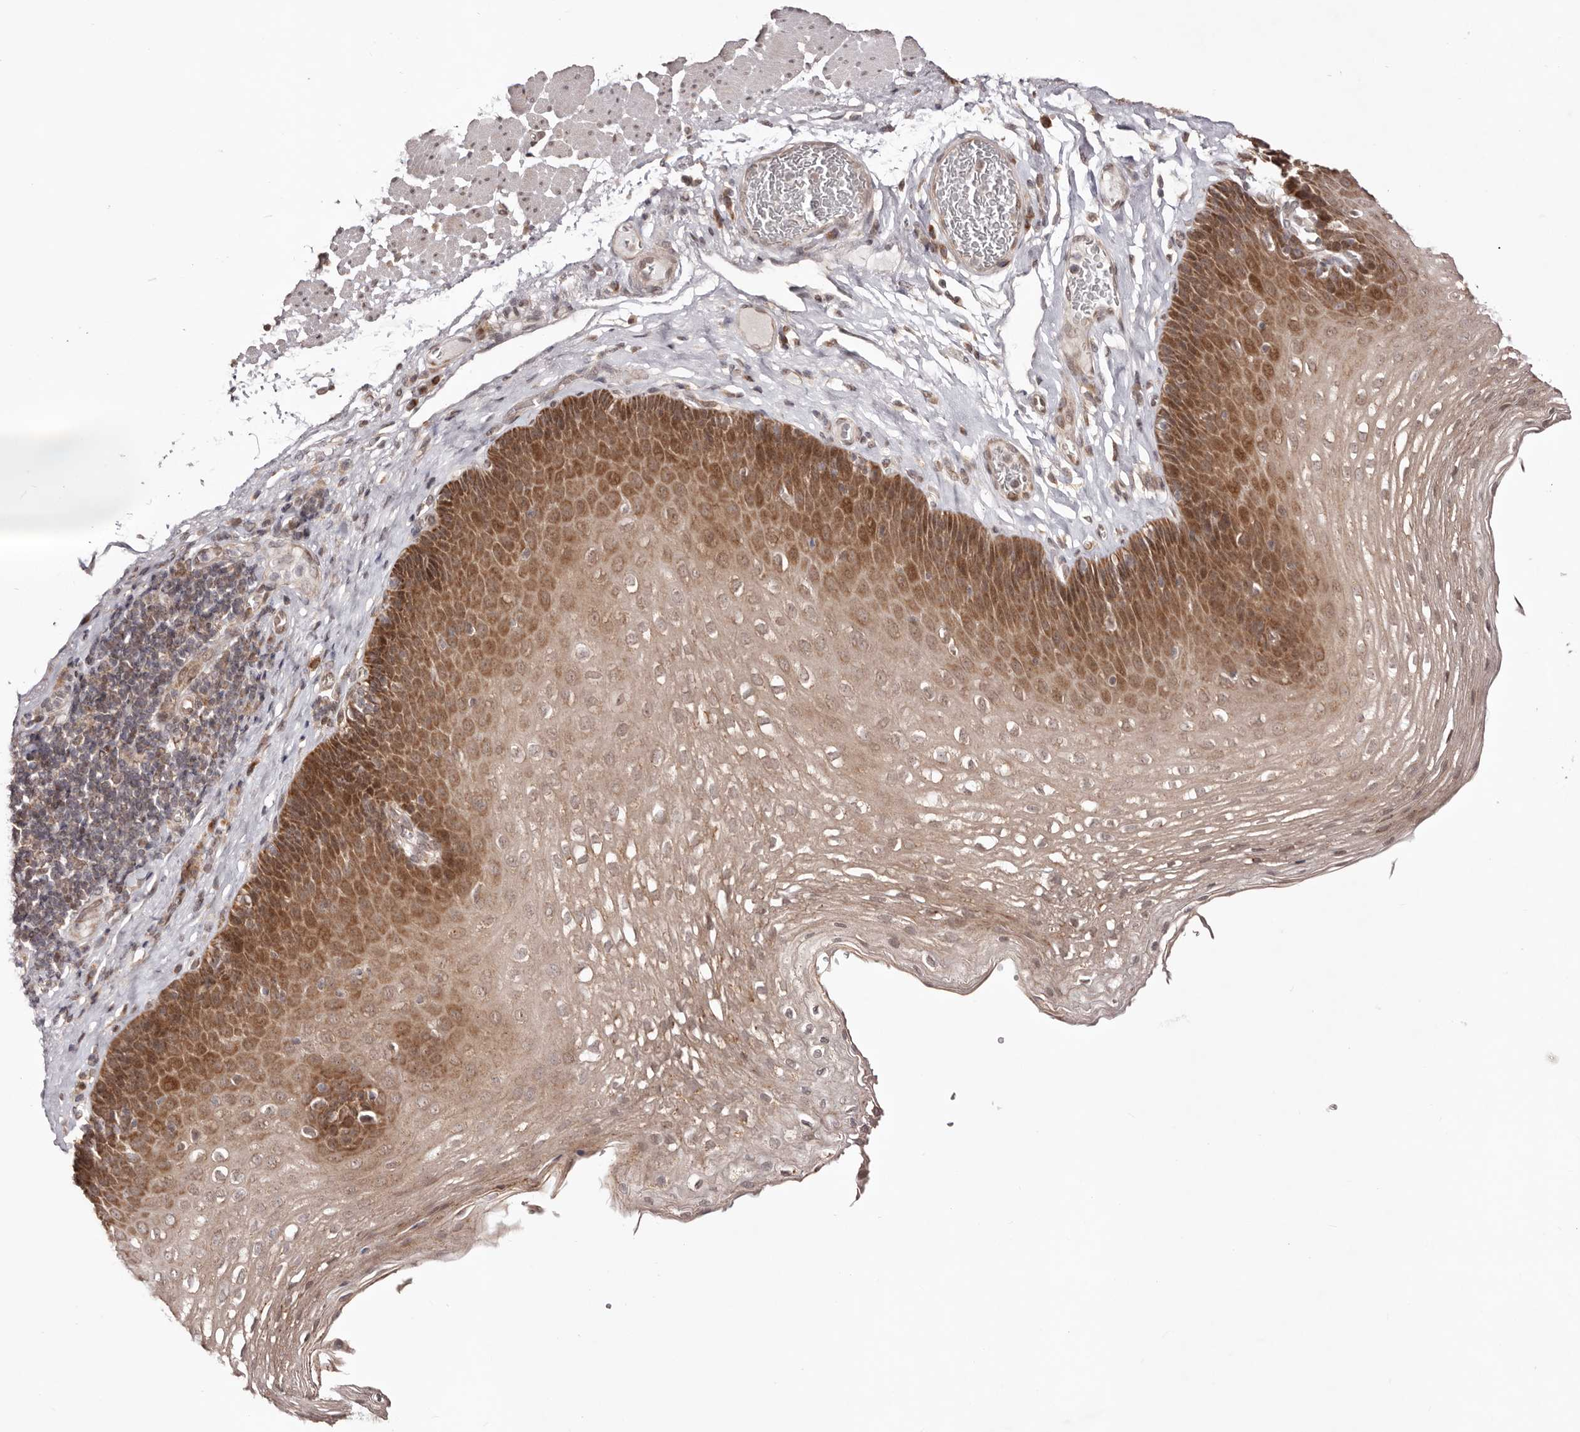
{"staining": {"intensity": "moderate", "quantity": ">75%", "location": "cytoplasmic/membranous,nuclear"}, "tissue": "esophagus", "cell_type": "Squamous epithelial cells", "image_type": "normal", "snomed": [{"axis": "morphology", "description": "Normal tissue, NOS"}, {"axis": "topography", "description": "Esophagus"}], "caption": "Esophagus stained with DAB (3,3'-diaminobenzidine) IHC displays medium levels of moderate cytoplasmic/membranous,nuclear expression in approximately >75% of squamous epithelial cells. (IHC, brightfield microscopy, high magnification).", "gene": "EGR3", "patient": {"sex": "female", "age": 66}}